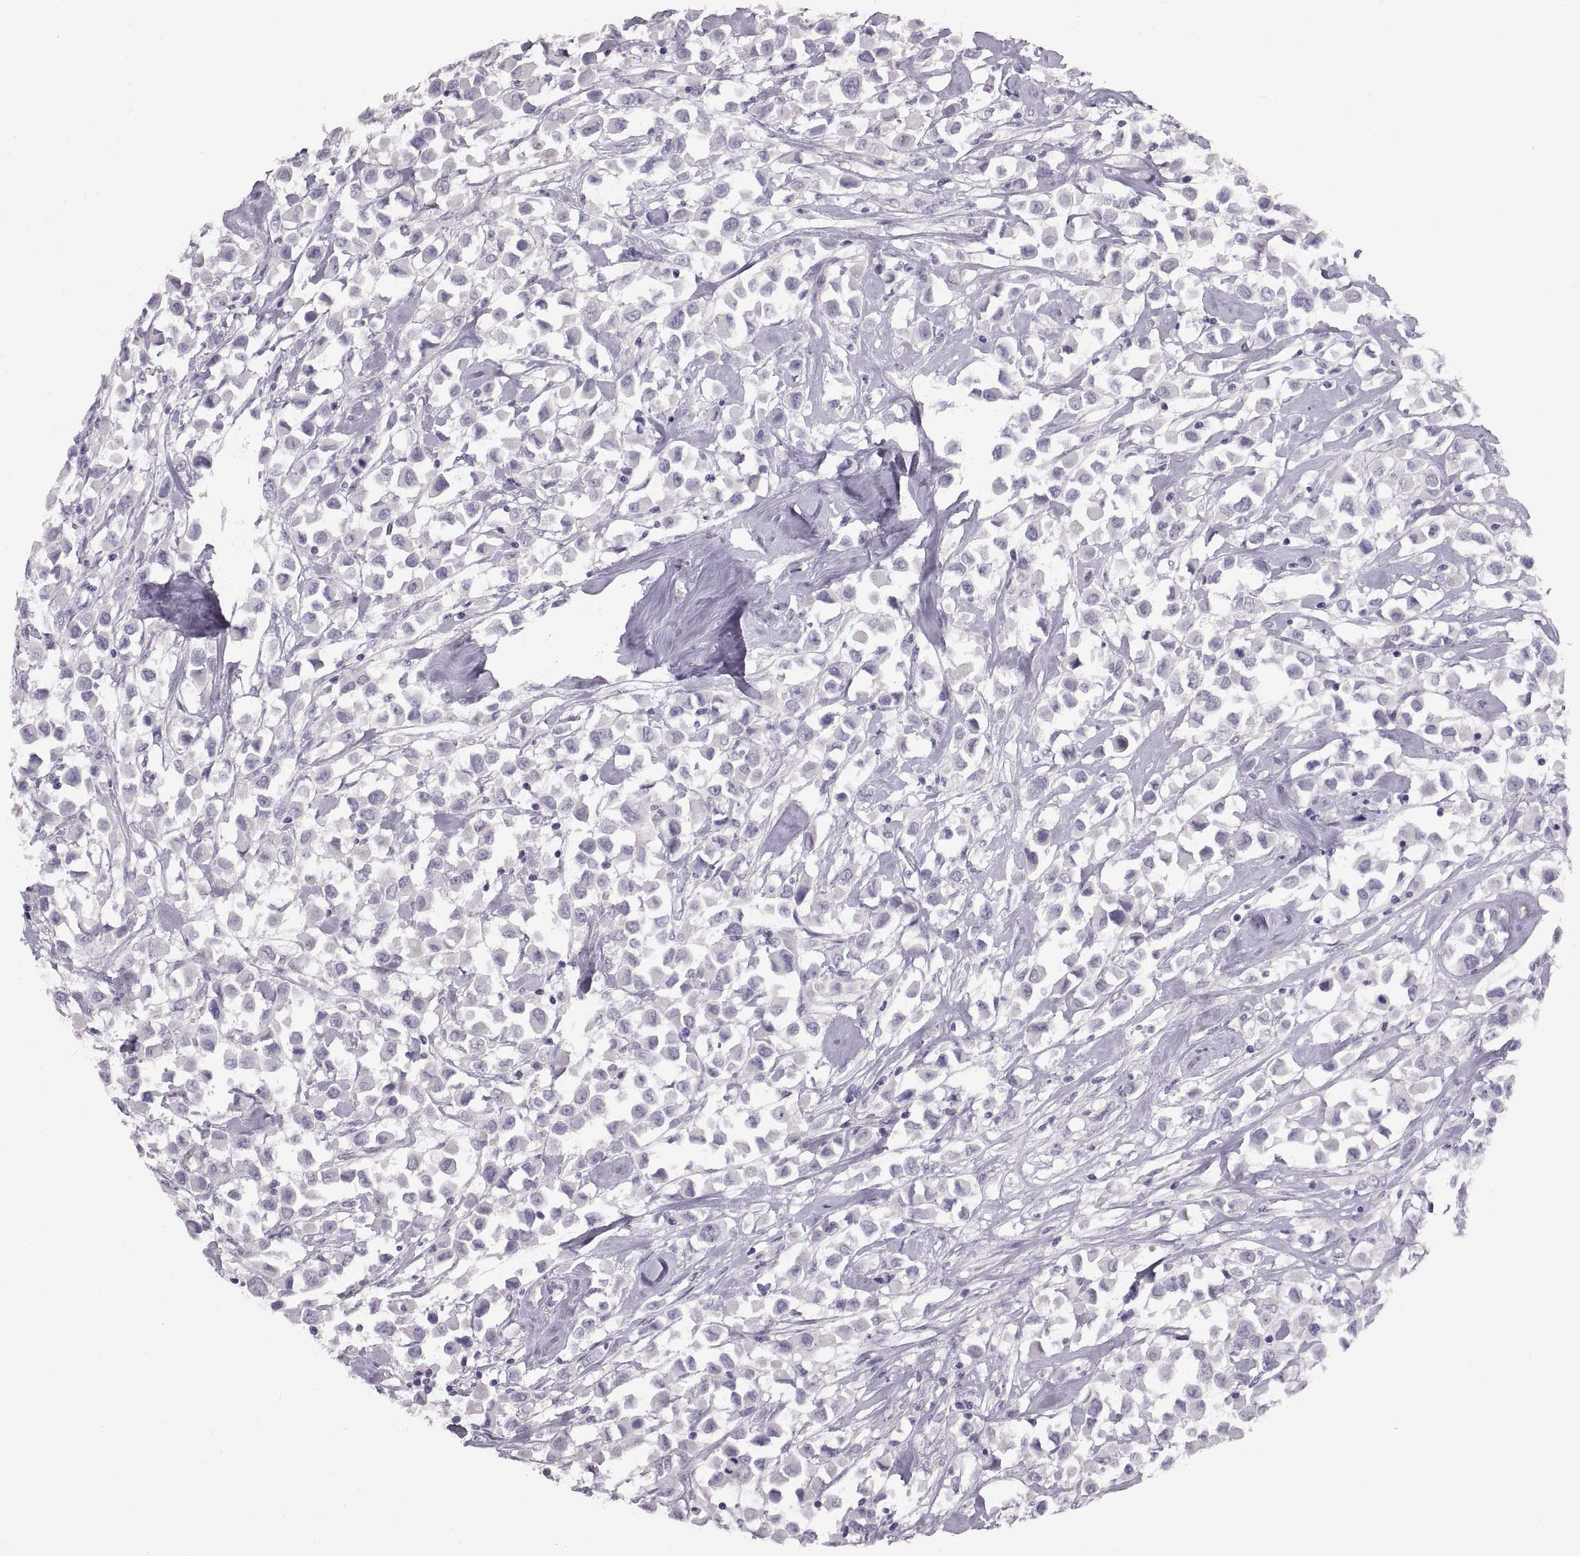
{"staining": {"intensity": "negative", "quantity": "none", "location": "none"}, "tissue": "breast cancer", "cell_type": "Tumor cells", "image_type": "cancer", "snomed": [{"axis": "morphology", "description": "Duct carcinoma"}, {"axis": "topography", "description": "Breast"}], "caption": "The micrograph shows no significant positivity in tumor cells of infiltrating ductal carcinoma (breast).", "gene": "SPACDR", "patient": {"sex": "female", "age": 61}}